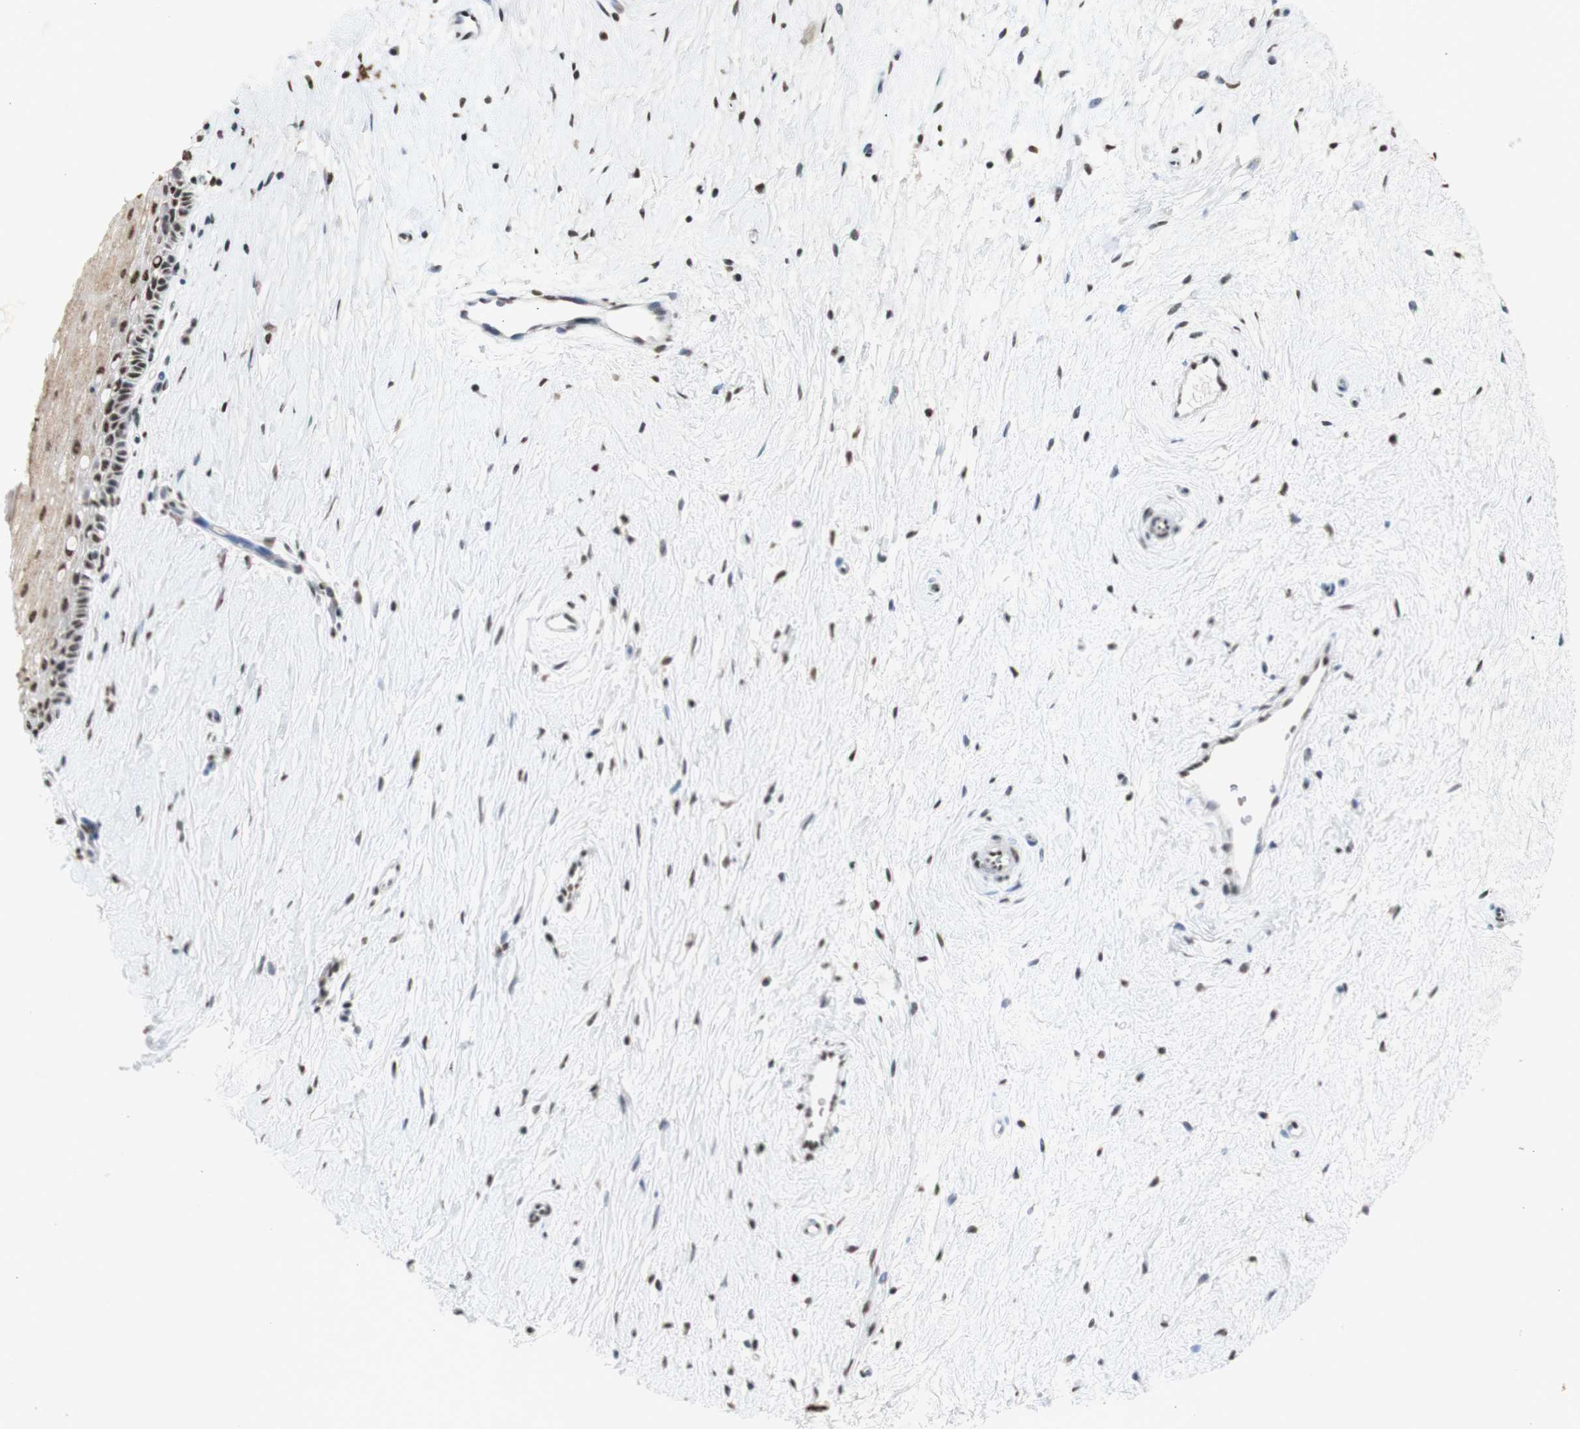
{"staining": {"intensity": "strong", "quantity": ">75%", "location": "nuclear"}, "tissue": "cervix", "cell_type": "Glandular cells", "image_type": "normal", "snomed": [{"axis": "morphology", "description": "Normal tissue, NOS"}, {"axis": "topography", "description": "Cervix"}], "caption": "Glandular cells exhibit high levels of strong nuclear staining in about >75% of cells in normal human cervix.", "gene": "SNRPB", "patient": {"sex": "female", "age": 39}}